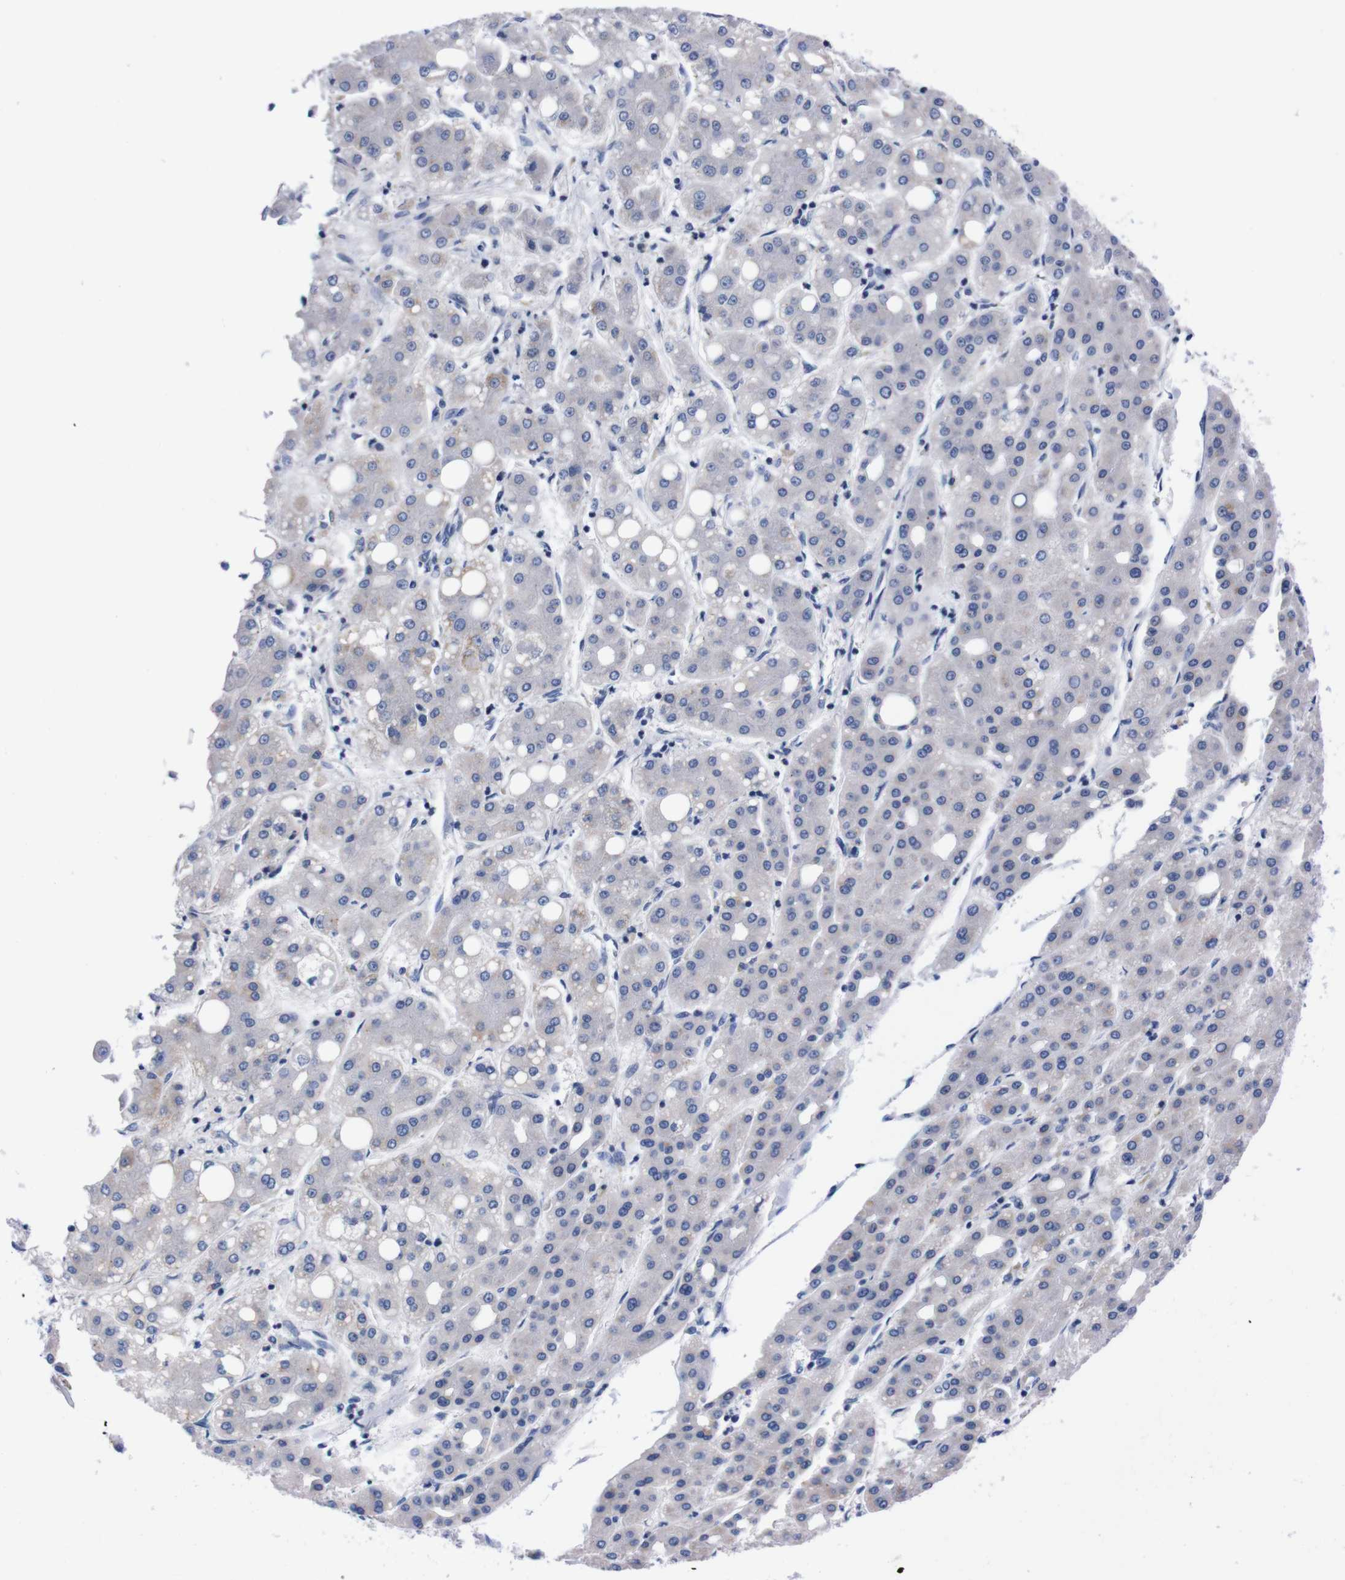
{"staining": {"intensity": "negative", "quantity": "none", "location": "none"}, "tissue": "liver cancer", "cell_type": "Tumor cells", "image_type": "cancer", "snomed": [{"axis": "morphology", "description": "Carcinoma, Hepatocellular, NOS"}, {"axis": "topography", "description": "Liver"}], "caption": "A histopathology image of liver hepatocellular carcinoma stained for a protein reveals no brown staining in tumor cells.", "gene": "FAM210A", "patient": {"sex": "male", "age": 65}}